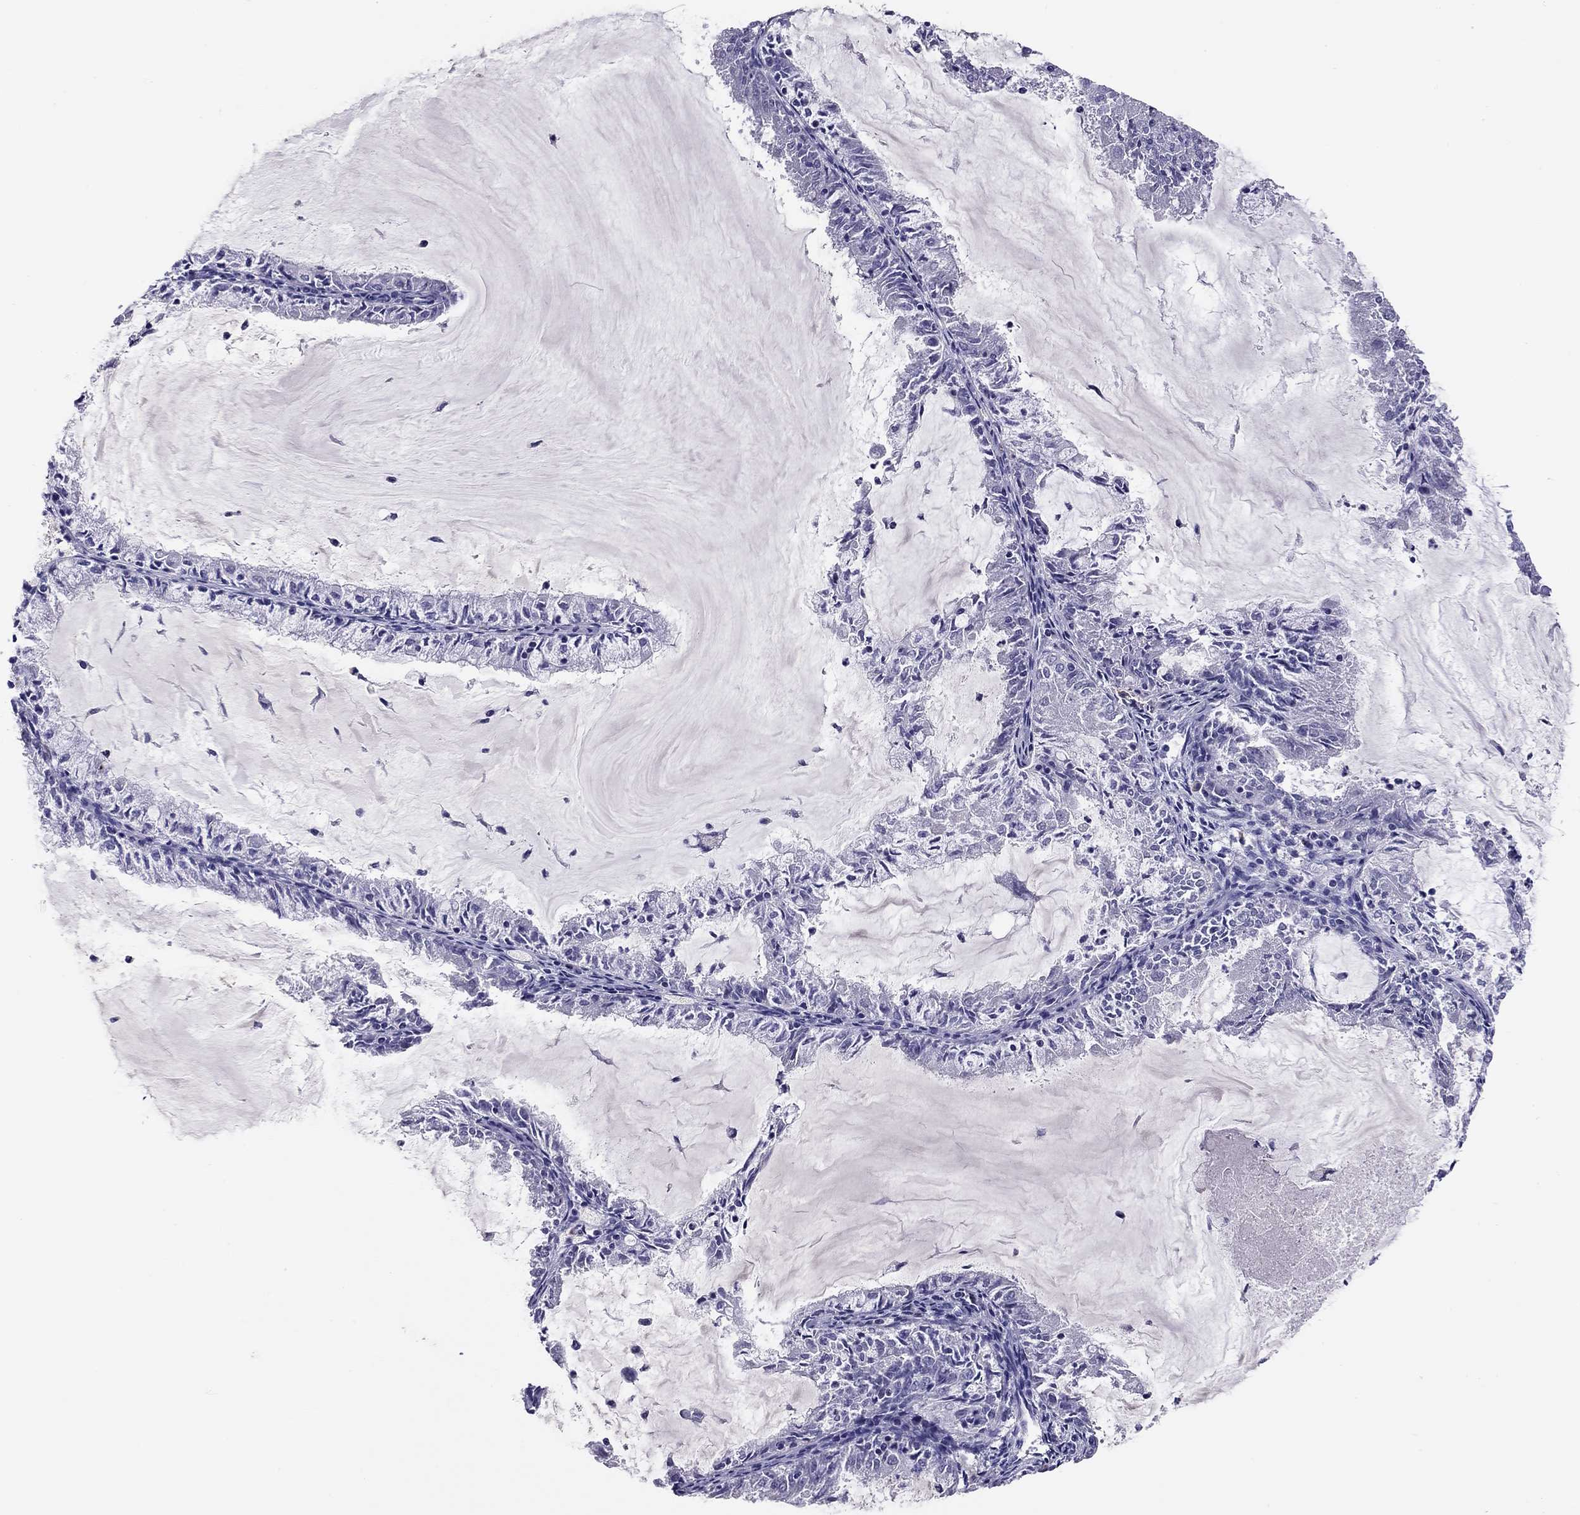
{"staining": {"intensity": "negative", "quantity": "none", "location": "none"}, "tissue": "endometrial cancer", "cell_type": "Tumor cells", "image_type": "cancer", "snomed": [{"axis": "morphology", "description": "Adenocarcinoma, NOS"}, {"axis": "topography", "description": "Endometrium"}], "caption": "Tumor cells are negative for protein expression in human endometrial adenocarcinoma.", "gene": "CALHM1", "patient": {"sex": "female", "age": 57}}